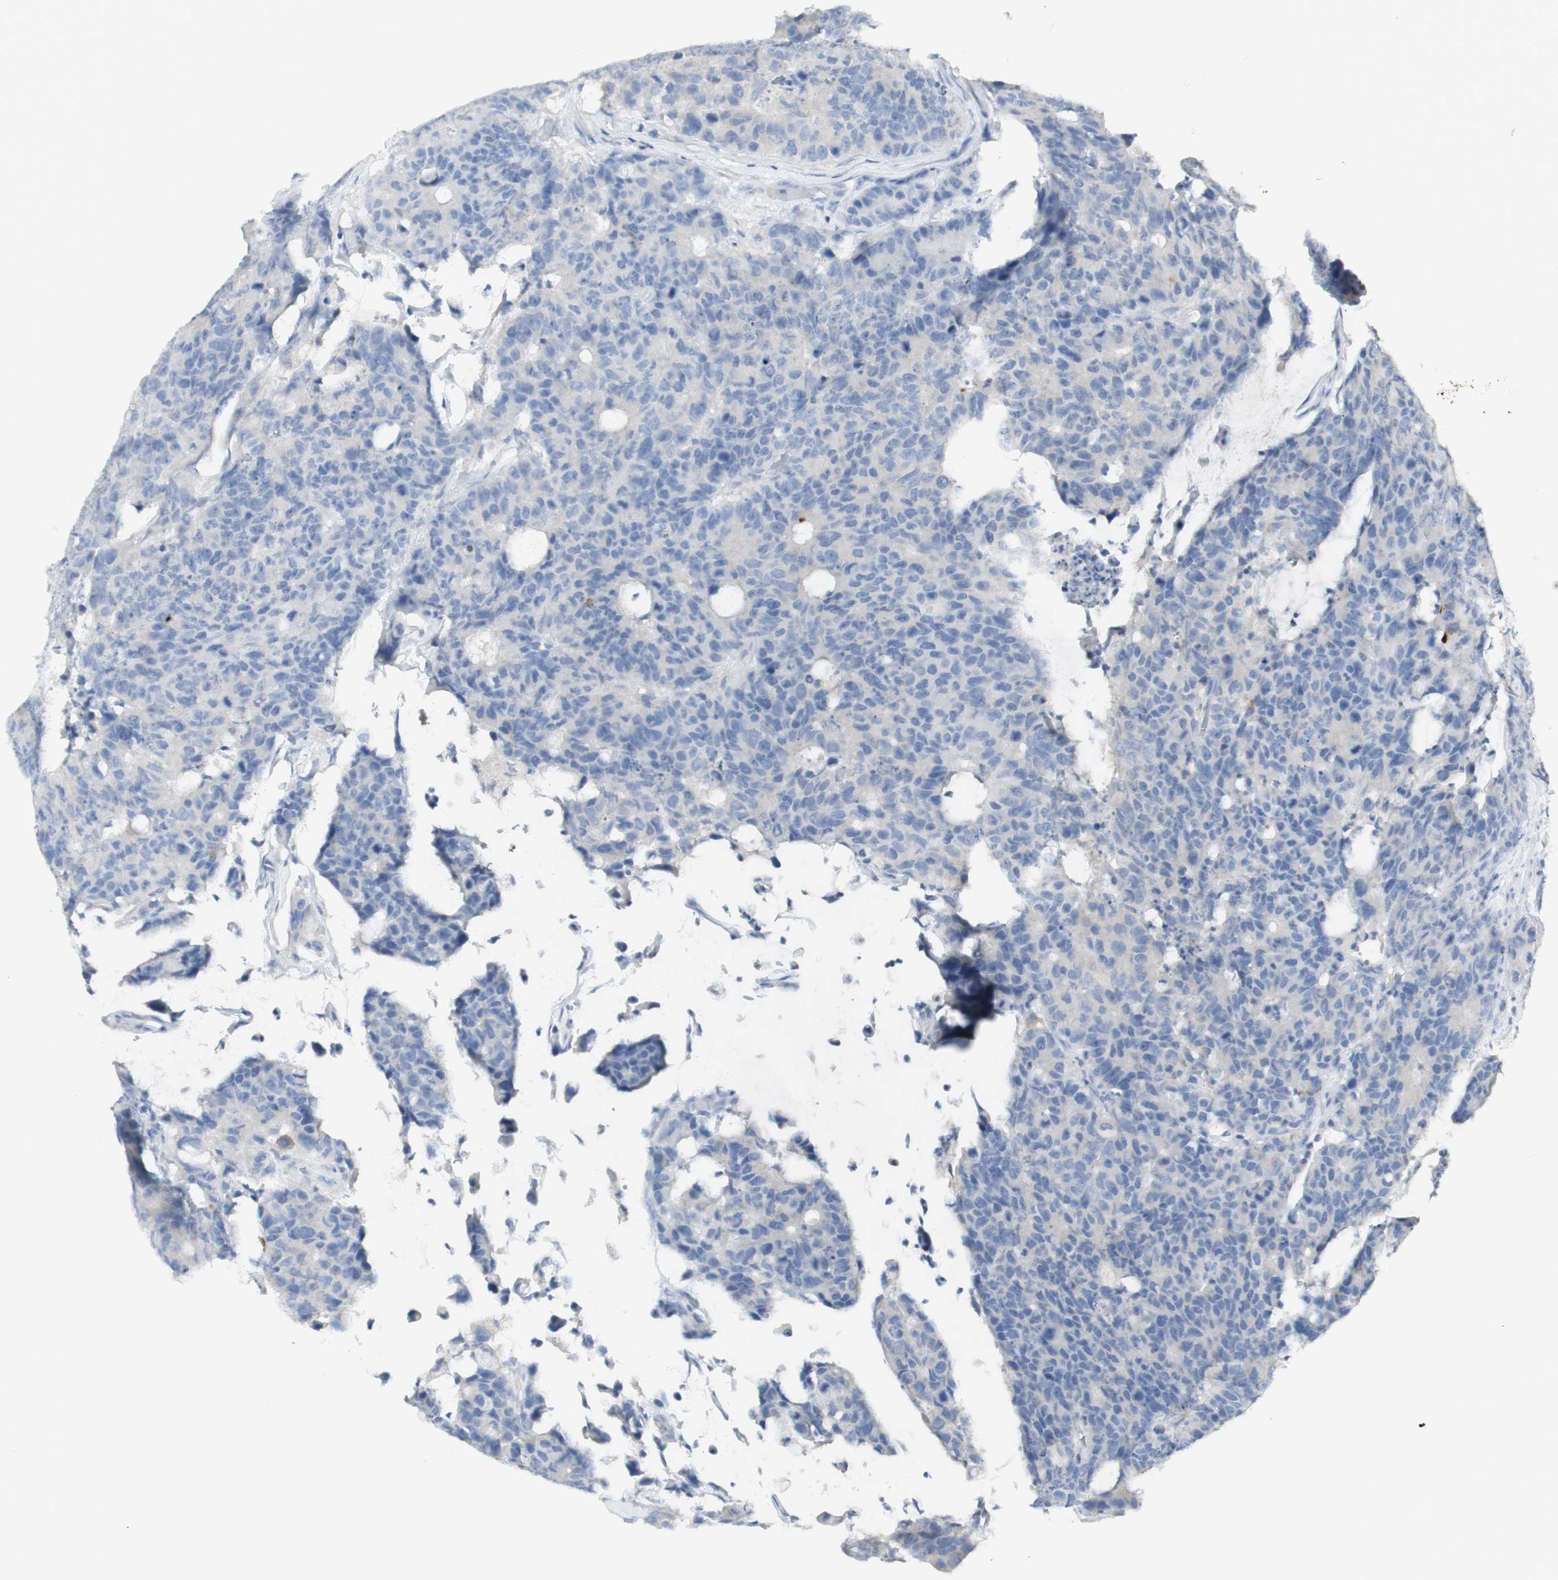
{"staining": {"intensity": "negative", "quantity": "none", "location": "none"}, "tissue": "colorectal cancer", "cell_type": "Tumor cells", "image_type": "cancer", "snomed": [{"axis": "morphology", "description": "Adenocarcinoma, NOS"}, {"axis": "topography", "description": "Colon"}], "caption": "DAB immunohistochemical staining of colorectal cancer displays no significant expression in tumor cells.", "gene": "CD207", "patient": {"sex": "female", "age": 86}}